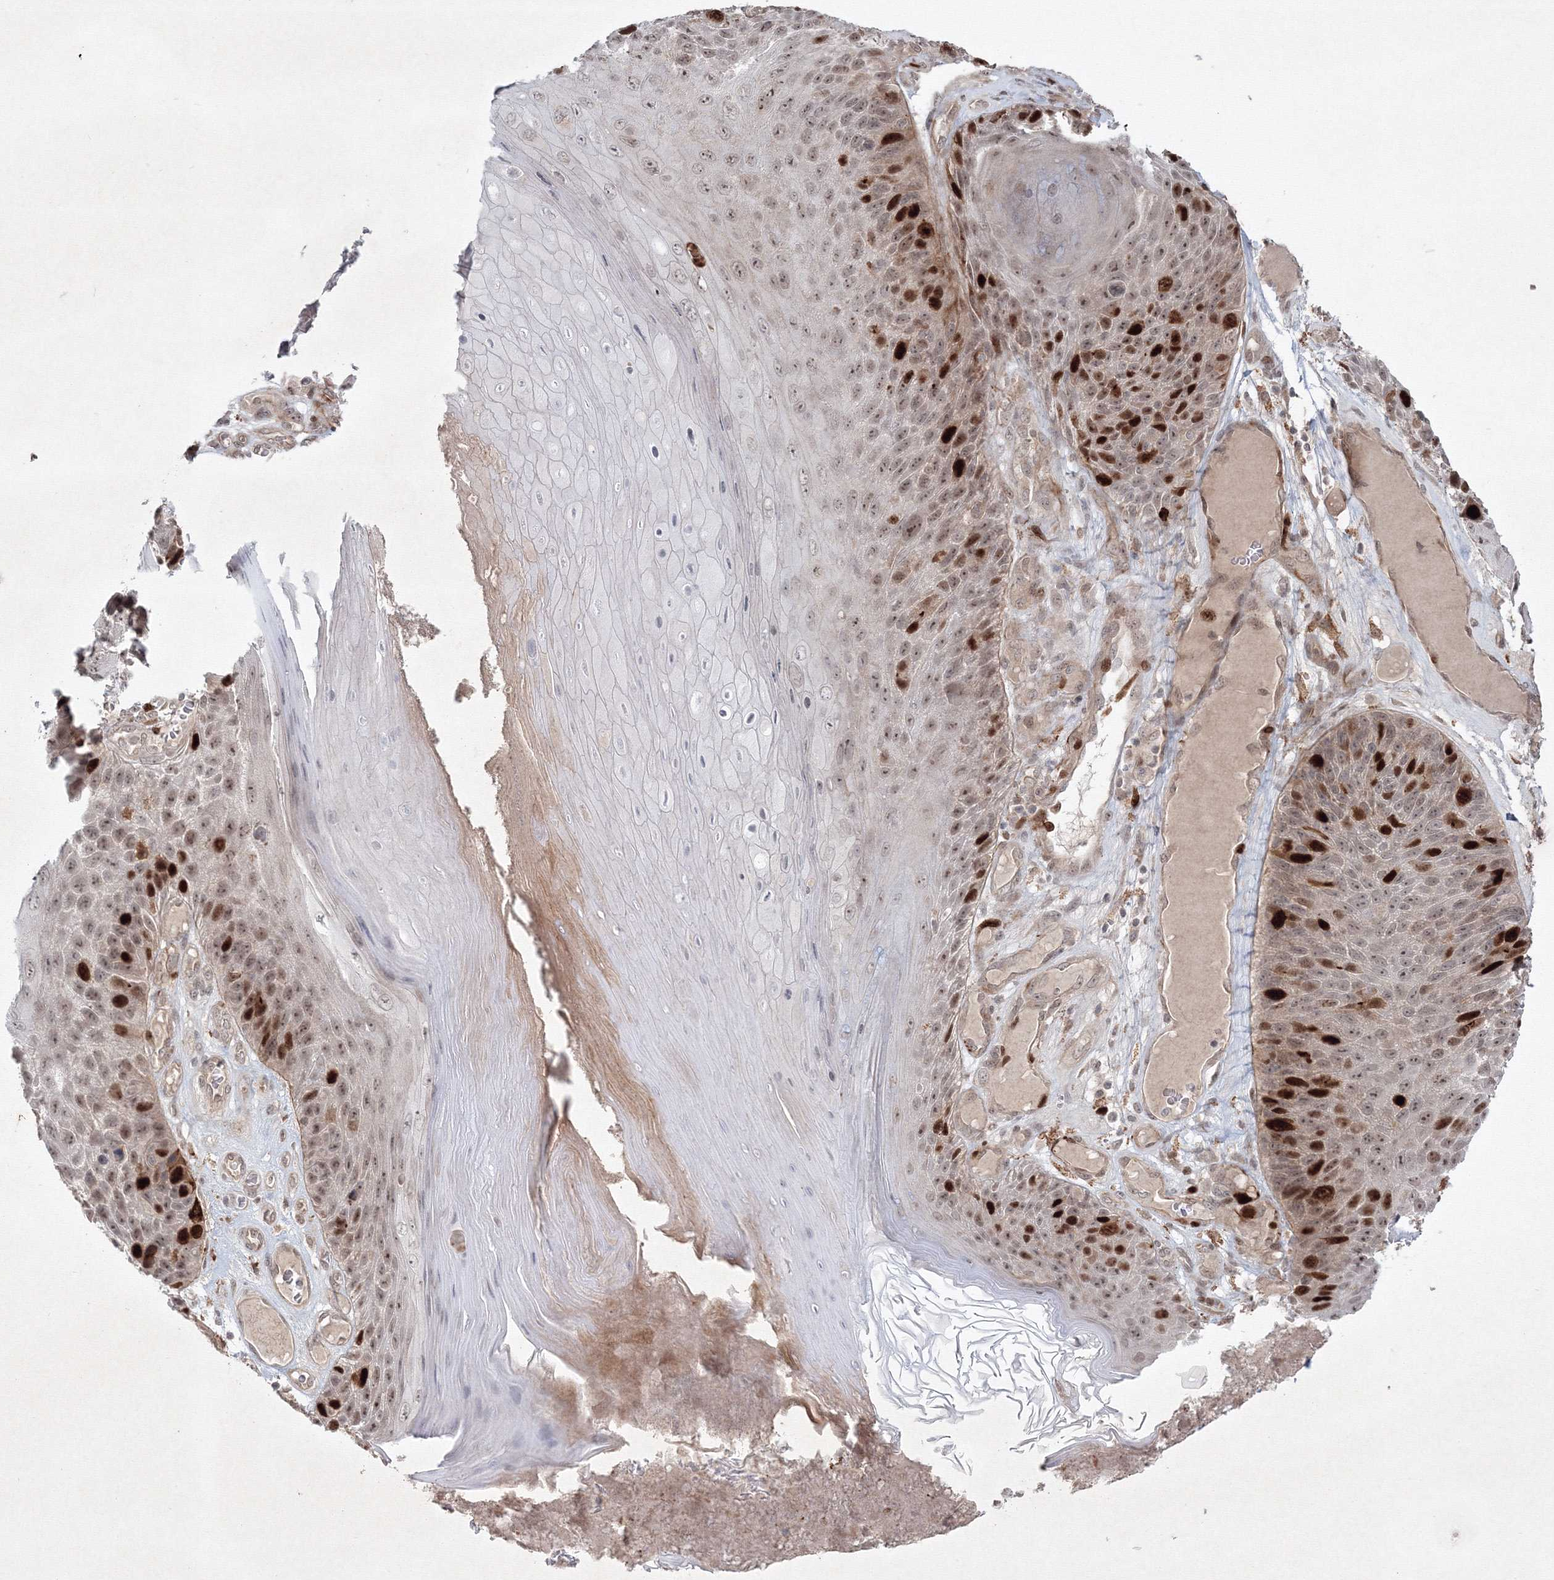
{"staining": {"intensity": "strong", "quantity": "25%-75%", "location": "cytoplasmic/membranous,nuclear"}, "tissue": "skin cancer", "cell_type": "Tumor cells", "image_type": "cancer", "snomed": [{"axis": "morphology", "description": "Squamous cell carcinoma, NOS"}, {"axis": "topography", "description": "Skin"}], "caption": "Protein expression analysis of human squamous cell carcinoma (skin) reveals strong cytoplasmic/membranous and nuclear staining in approximately 25%-75% of tumor cells.", "gene": "KIF20A", "patient": {"sex": "female", "age": 88}}